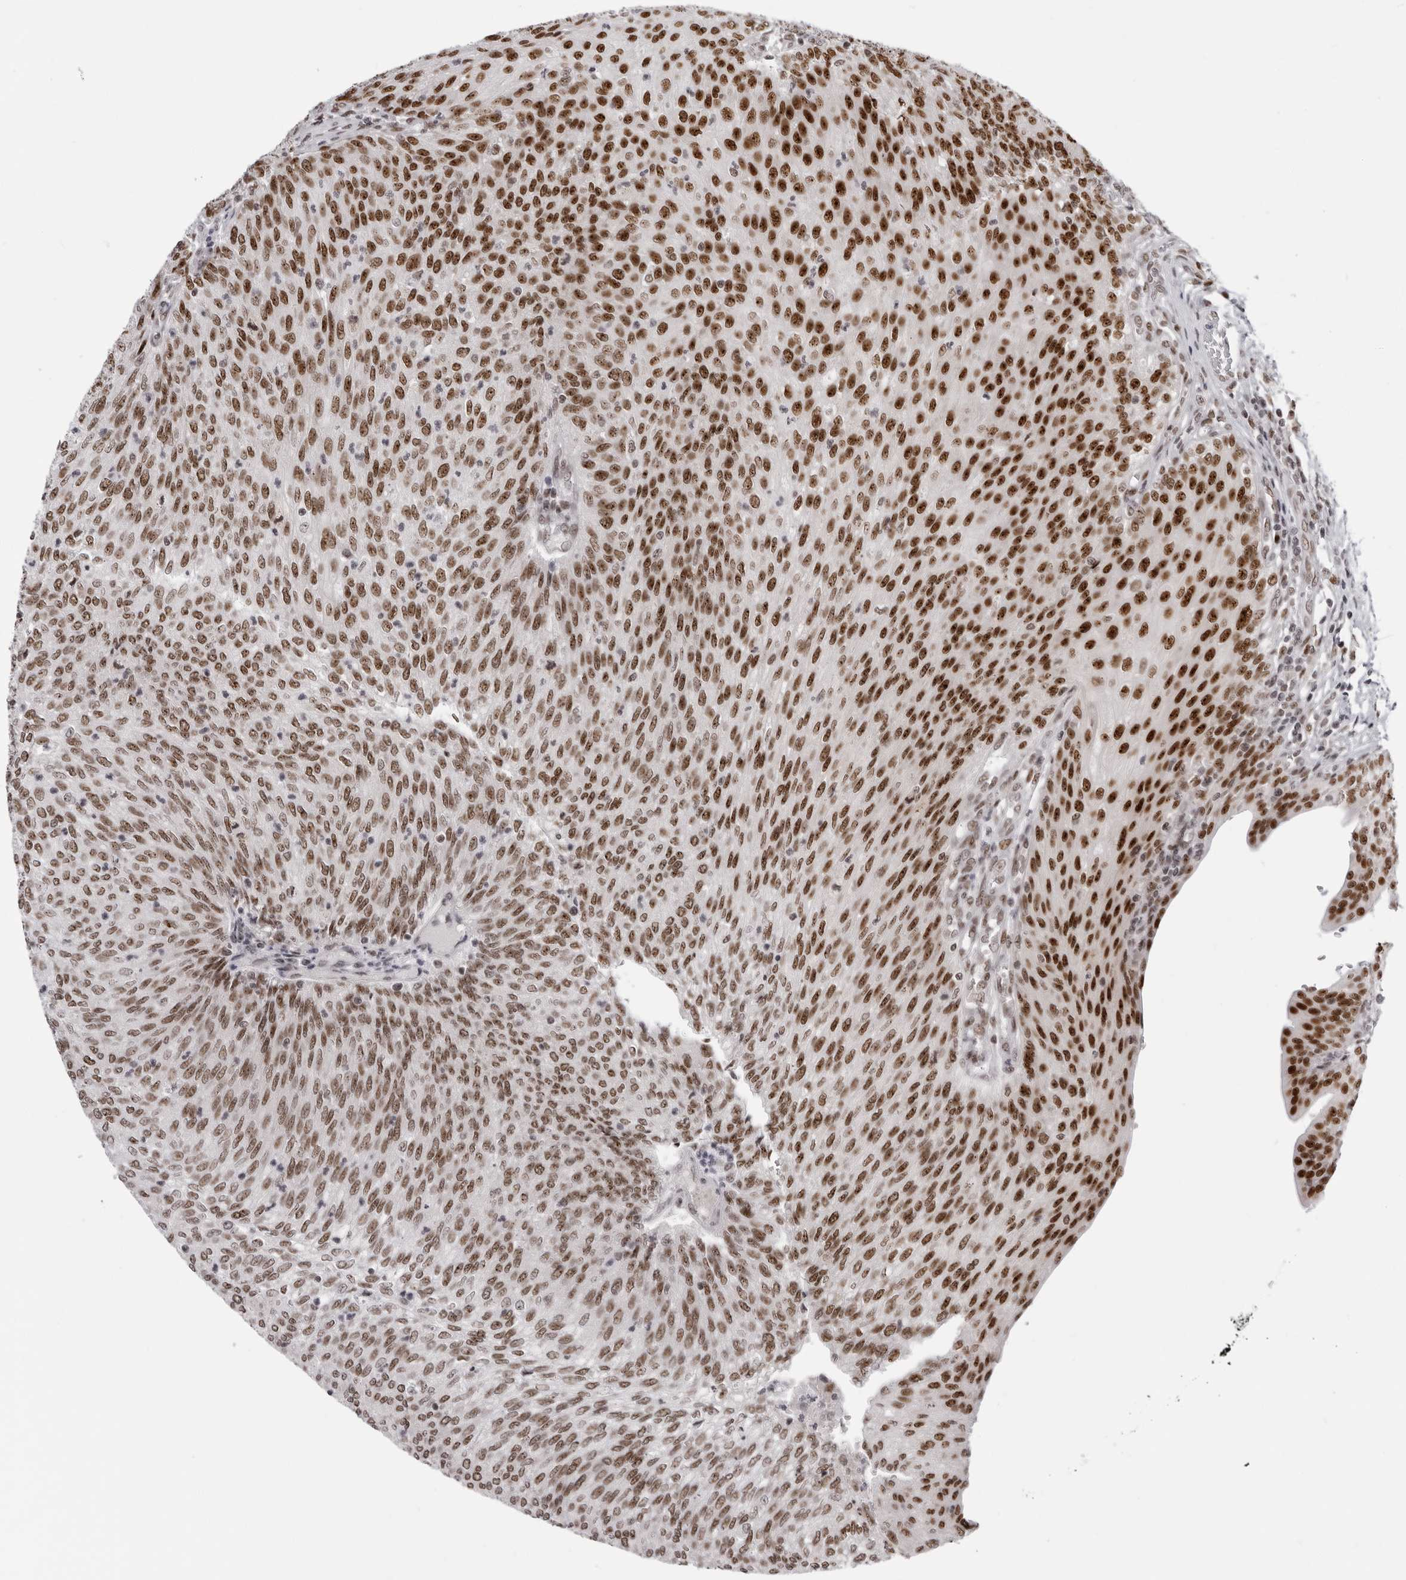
{"staining": {"intensity": "strong", "quantity": ">75%", "location": "nuclear"}, "tissue": "urothelial cancer", "cell_type": "Tumor cells", "image_type": "cancer", "snomed": [{"axis": "morphology", "description": "Urothelial carcinoma, Low grade"}, {"axis": "topography", "description": "Urinary bladder"}], "caption": "A histopathology image of human urothelial carcinoma (low-grade) stained for a protein exhibits strong nuclear brown staining in tumor cells.", "gene": "HEXIM2", "patient": {"sex": "female", "age": 79}}